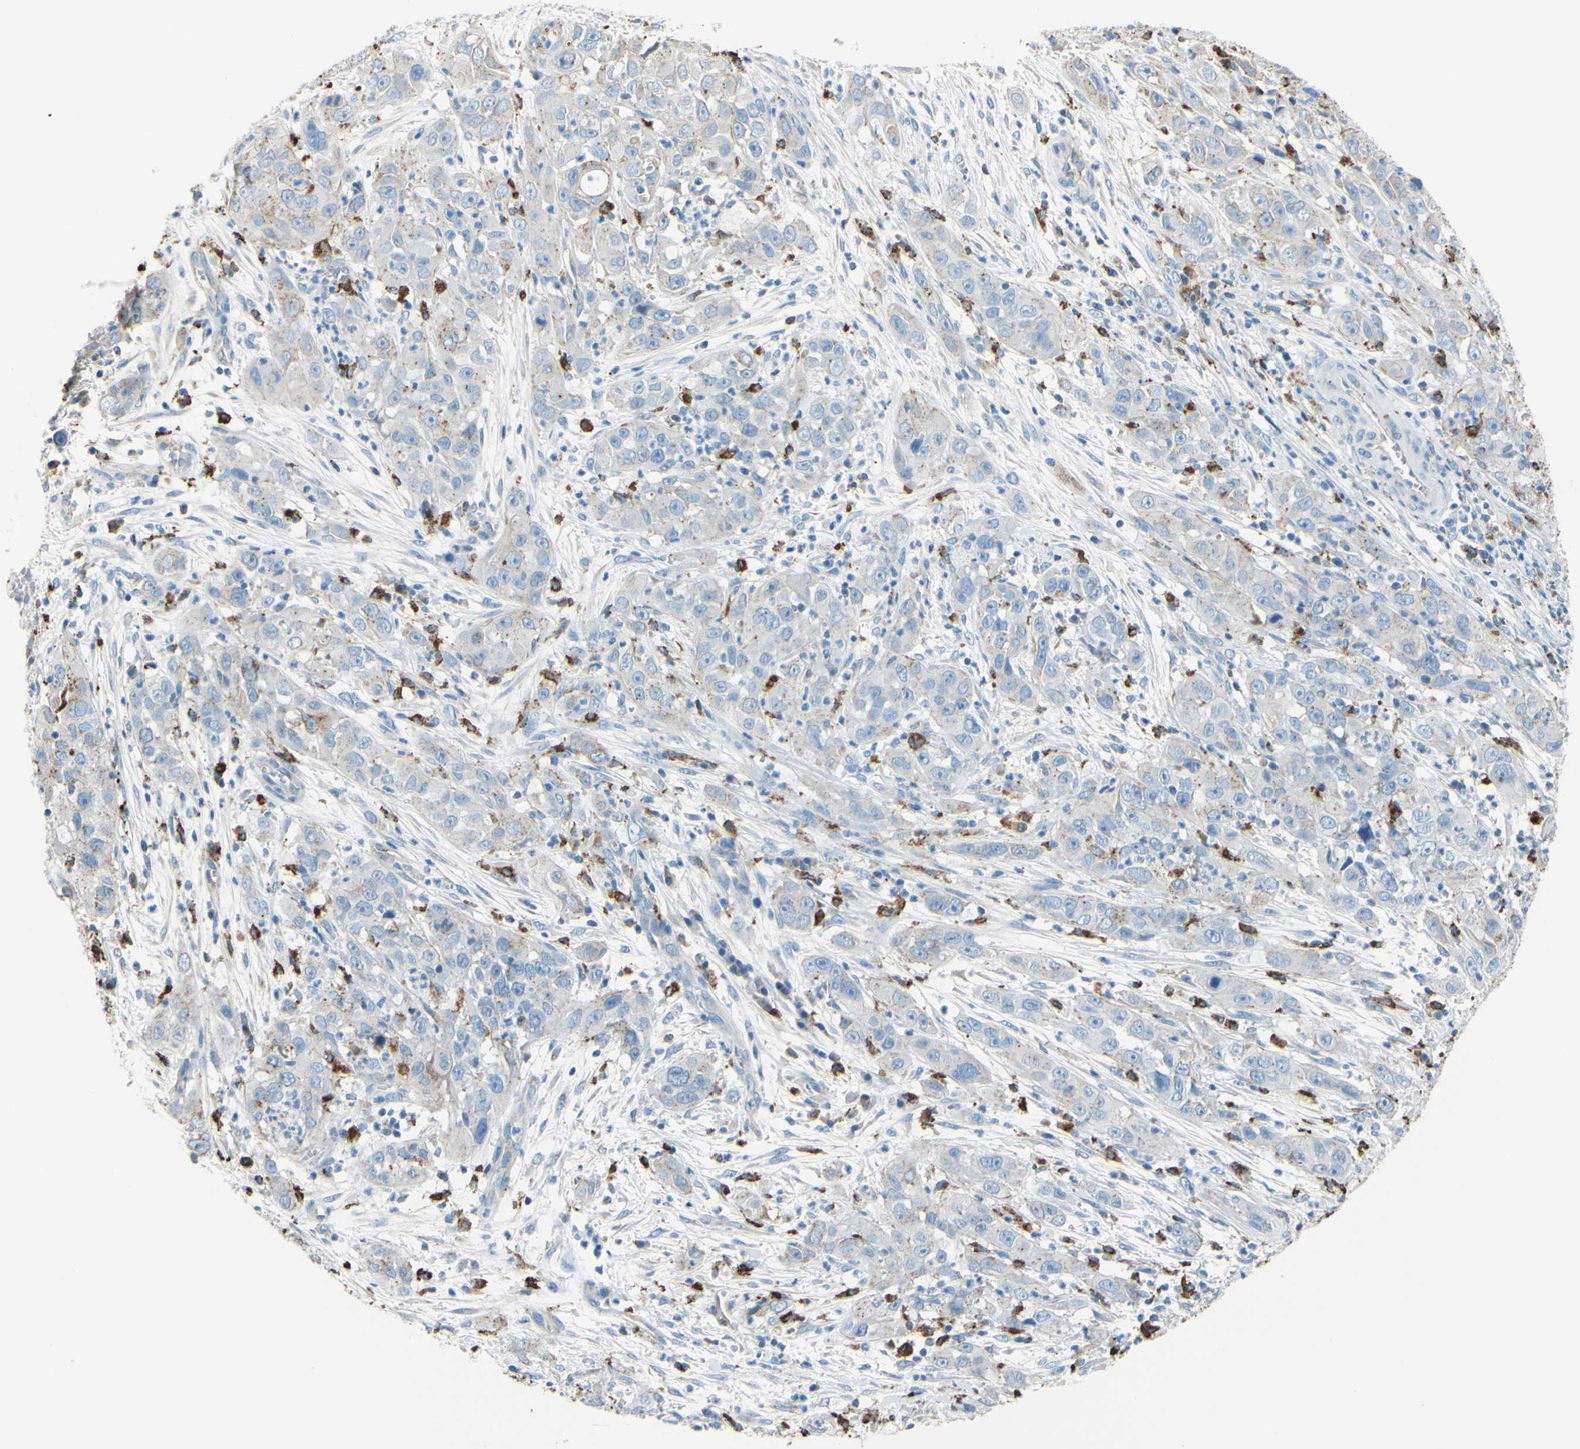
{"staining": {"intensity": "weak", "quantity": "25%-75%", "location": "cytoplasmic/membranous"}, "tissue": "cervical cancer", "cell_type": "Tumor cells", "image_type": "cancer", "snomed": [{"axis": "morphology", "description": "Squamous cell carcinoma, NOS"}, {"axis": "topography", "description": "Cervix"}], "caption": "Immunohistochemical staining of human squamous cell carcinoma (cervical) displays weak cytoplasmic/membranous protein staining in about 25%-75% of tumor cells.", "gene": "CTSD", "patient": {"sex": "female", "age": 32}}